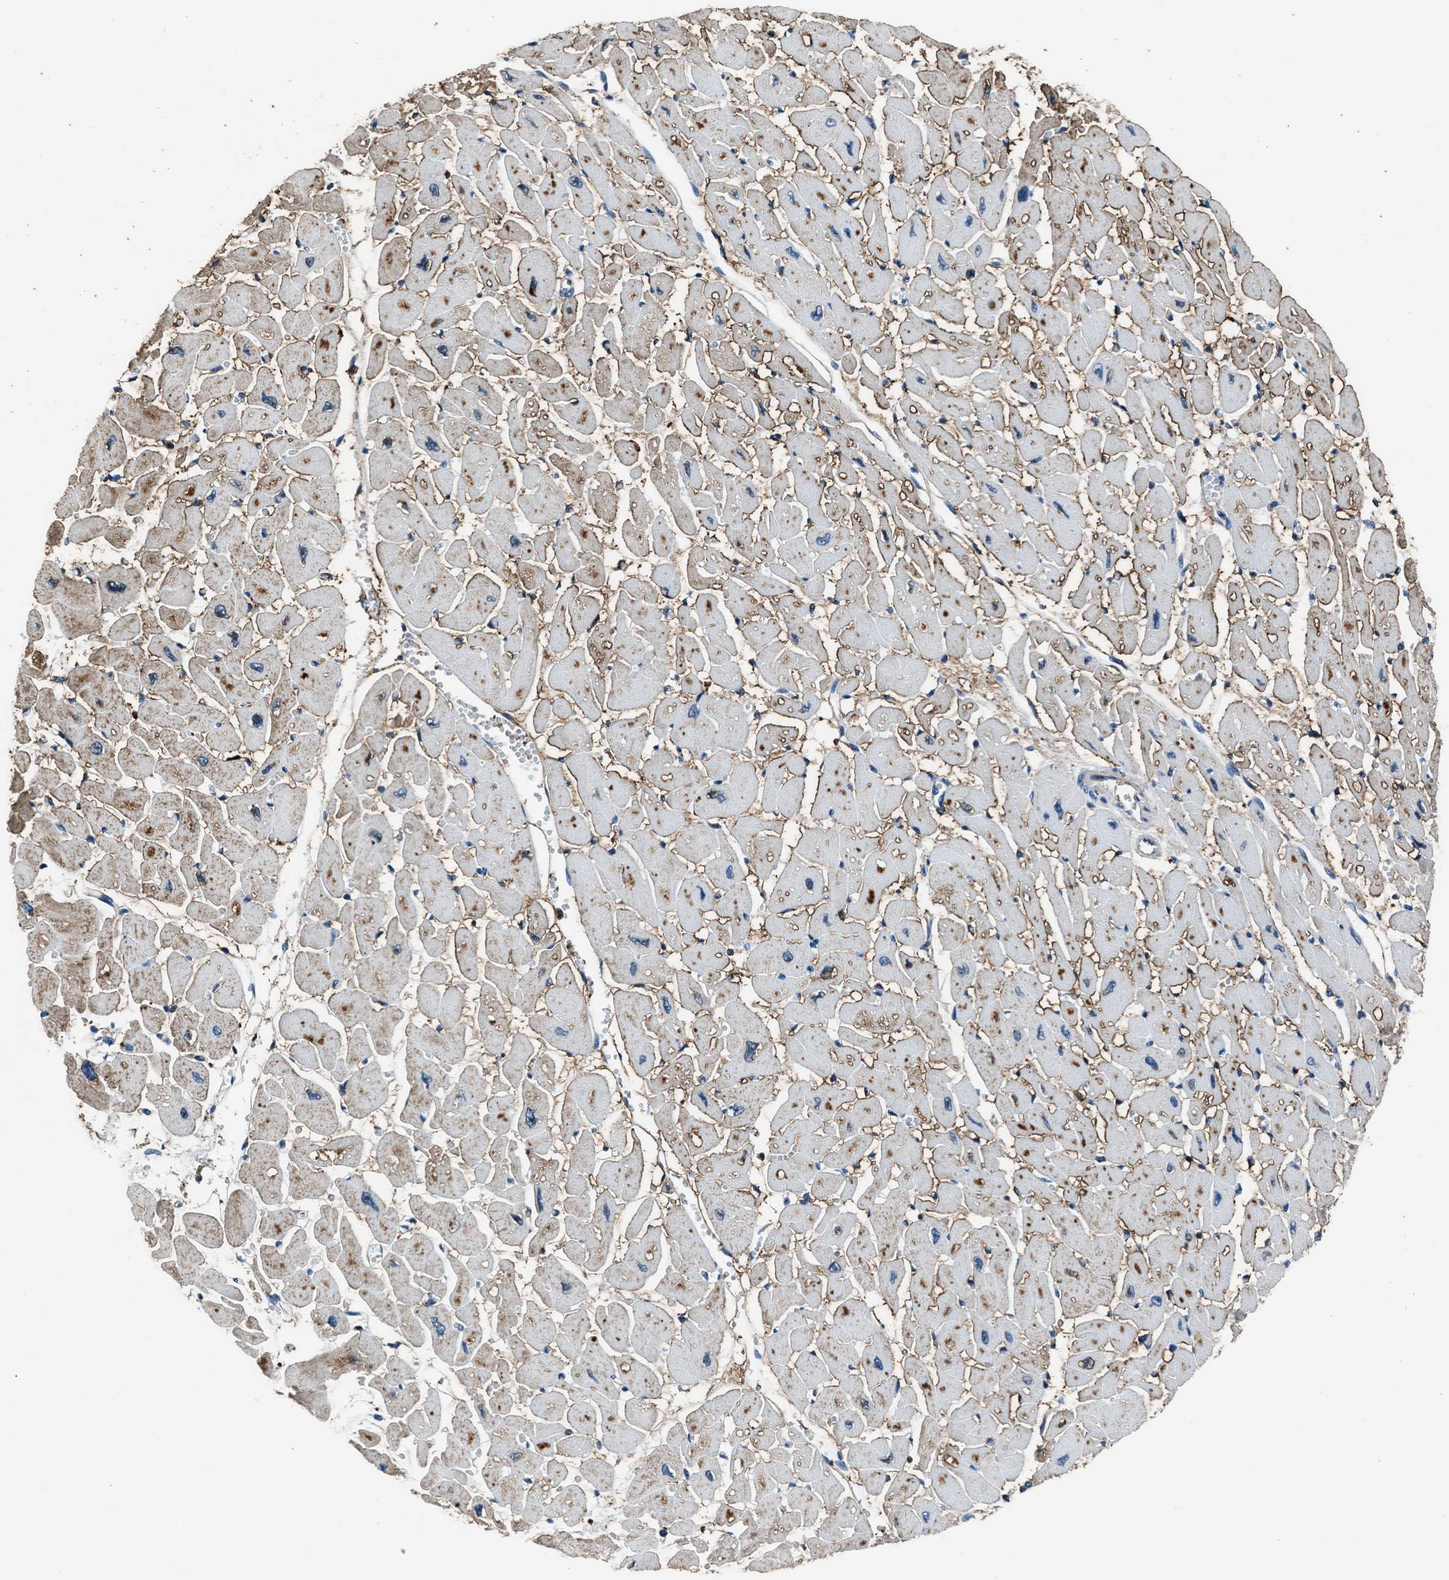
{"staining": {"intensity": "moderate", "quantity": "<25%", "location": "cytoplasmic/membranous"}, "tissue": "heart muscle", "cell_type": "Cardiomyocytes", "image_type": "normal", "snomed": [{"axis": "morphology", "description": "Normal tissue, NOS"}, {"axis": "topography", "description": "Heart"}], "caption": "The immunohistochemical stain highlights moderate cytoplasmic/membranous staining in cardiomyocytes of unremarkable heart muscle.", "gene": "SLC38A6", "patient": {"sex": "female", "age": 54}}